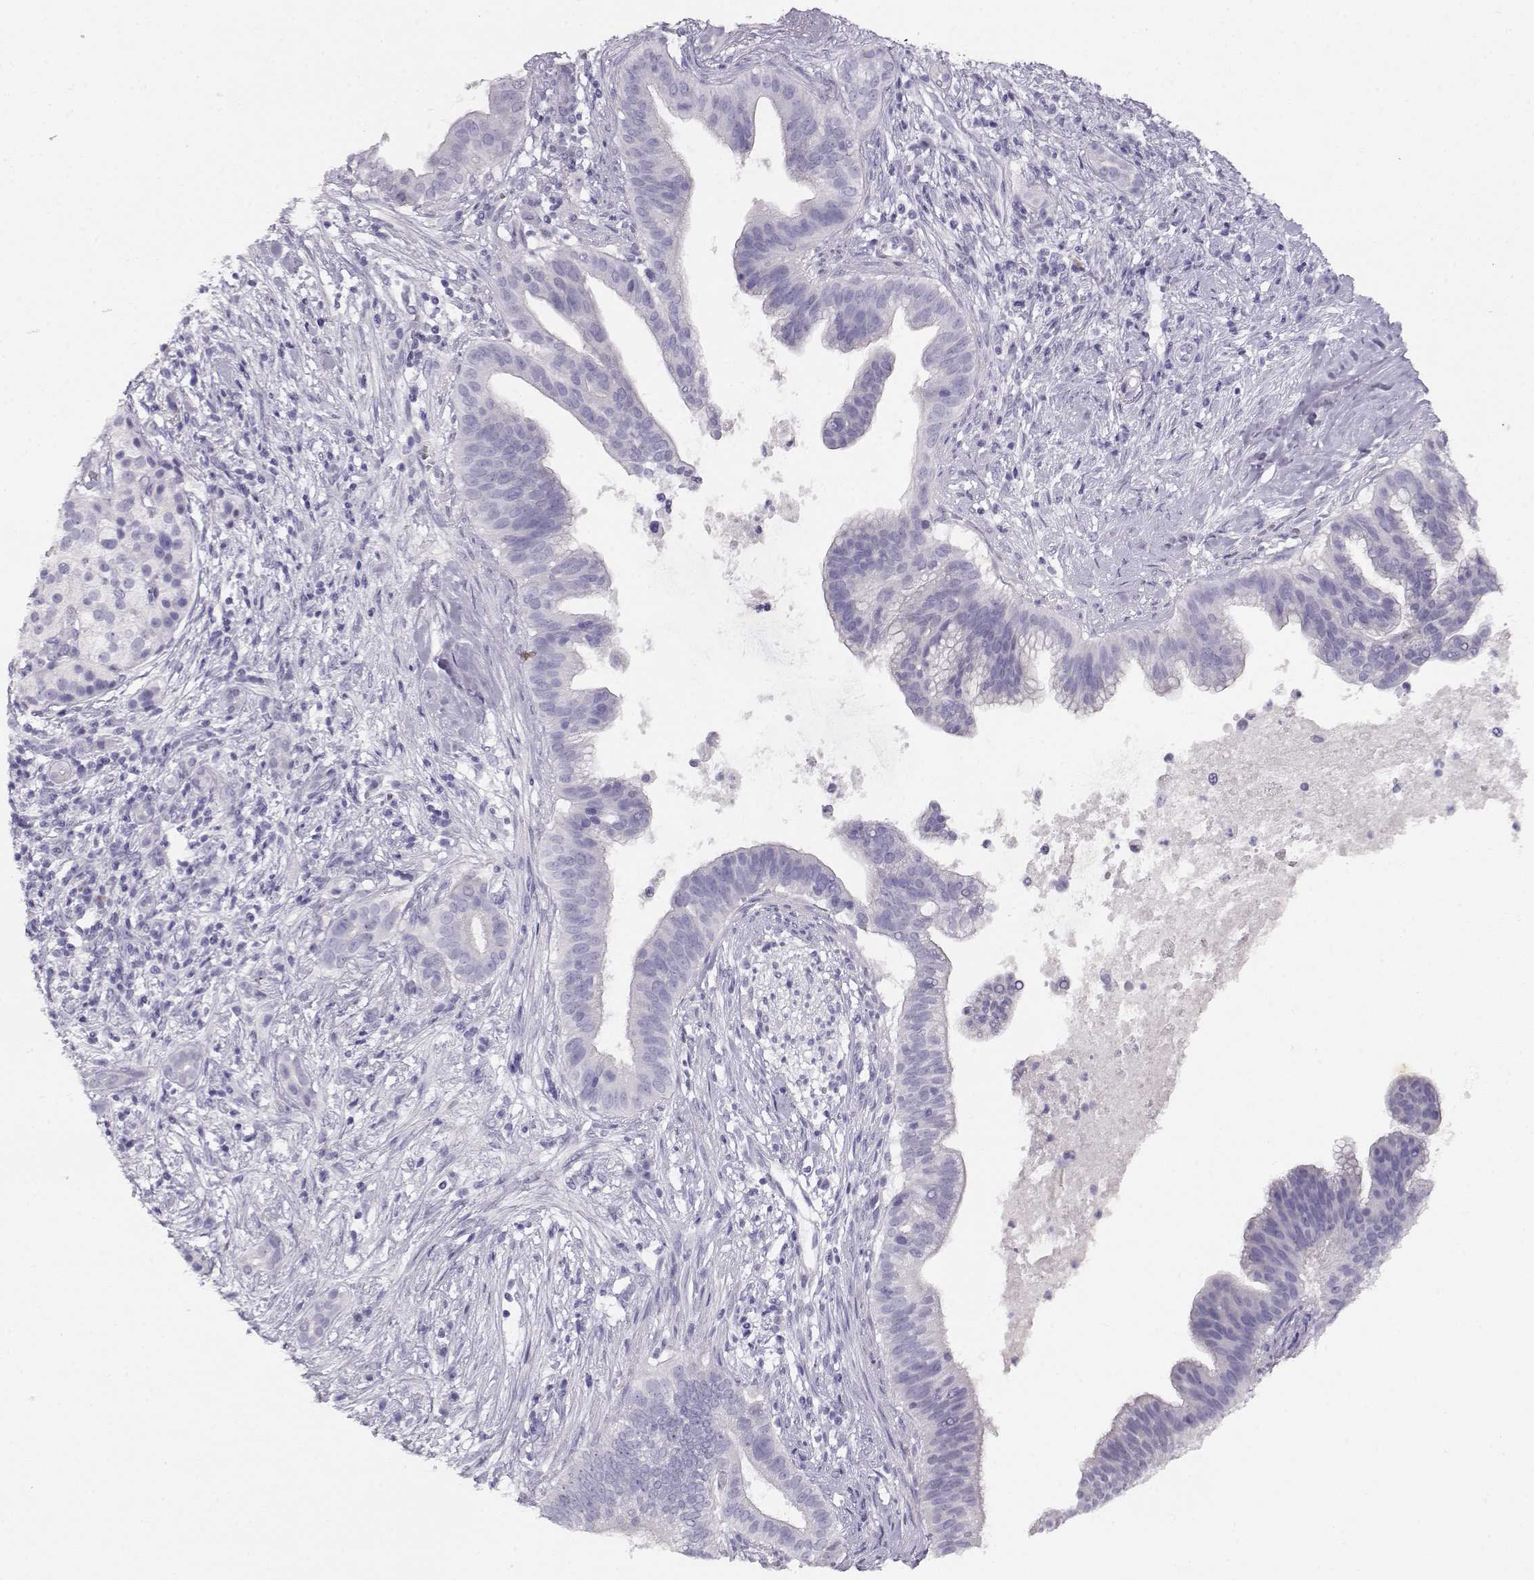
{"staining": {"intensity": "negative", "quantity": "none", "location": "none"}, "tissue": "pancreatic cancer", "cell_type": "Tumor cells", "image_type": "cancer", "snomed": [{"axis": "morphology", "description": "Adenocarcinoma, NOS"}, {"axis": "topography", "description": "Pancreas"}], "caption": "A high-resolution photomicrograph shows IHC staining of pancreatic adenocarcinoma, which displays no significant expression in tumor cells.", "gene": "ACTN2", "patient": {"sex": "male", "age": 61}}